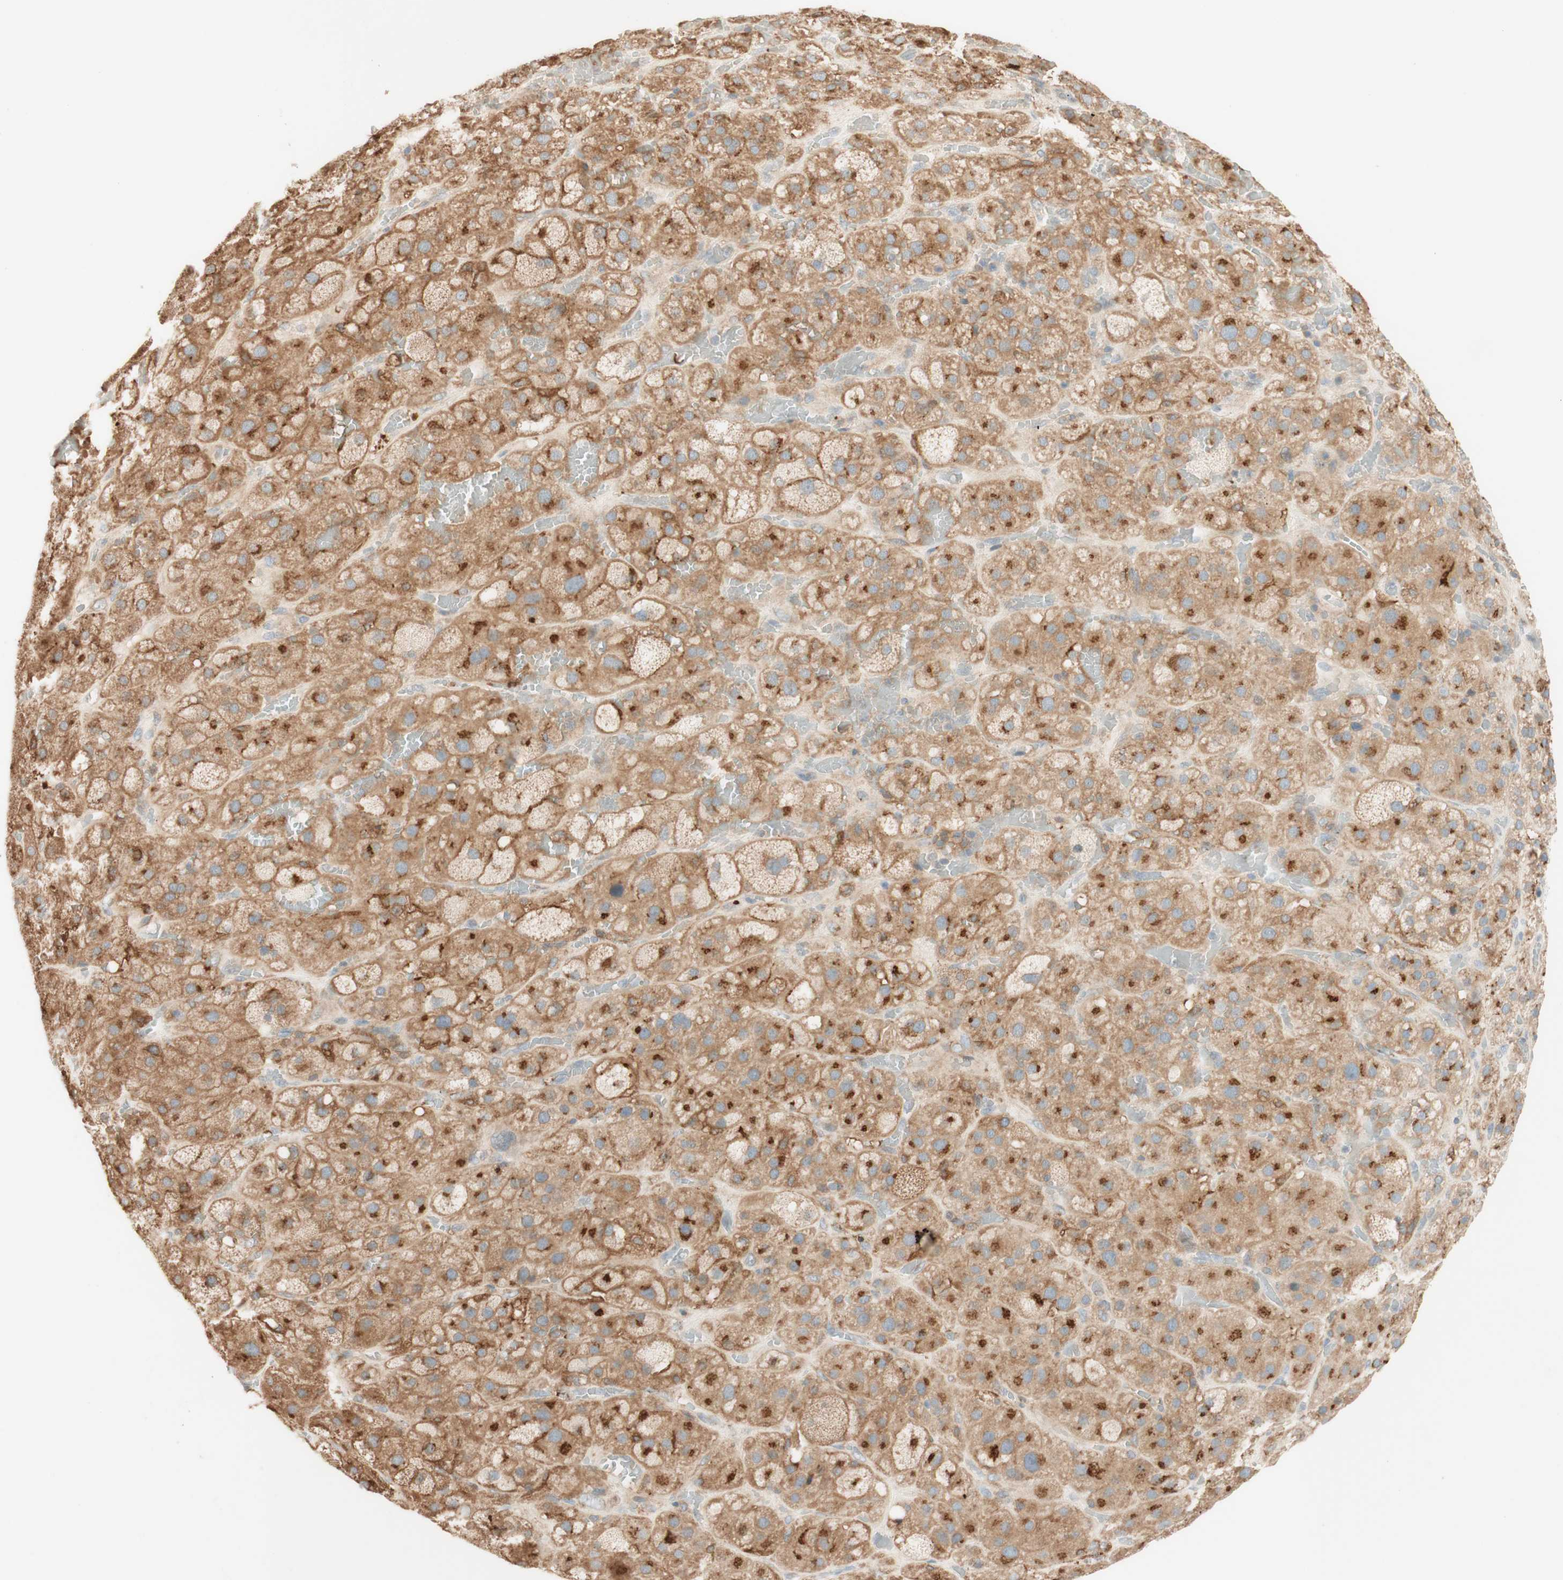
{"staining": {"intensity": "moderate", "quantity": ">75%", "location": "cytoplasmic/membranous"}, "tissue": "adrenal gland", "cell_type": "Glandular cells", "image_type": "normal", "snomed": [{"axis": "morphology", "description": "Normal tissue, NOS"}, {"axis": "topography", "description": "Adrenal gland"}], "caption": "IHC staining of benign adrenal gland, which displays medium levels of moderate cytoplasmic/membranous positivity in about >75% of glandular cells indicating moderate cytoplasmic/membranous protein staining. The staining was performed using DAB (brown) for protein detection and nuclei were counterstained in hematoxylin (blue).", "gene": "CLCN2", "patient": {"sex": "female", "age": 47}}